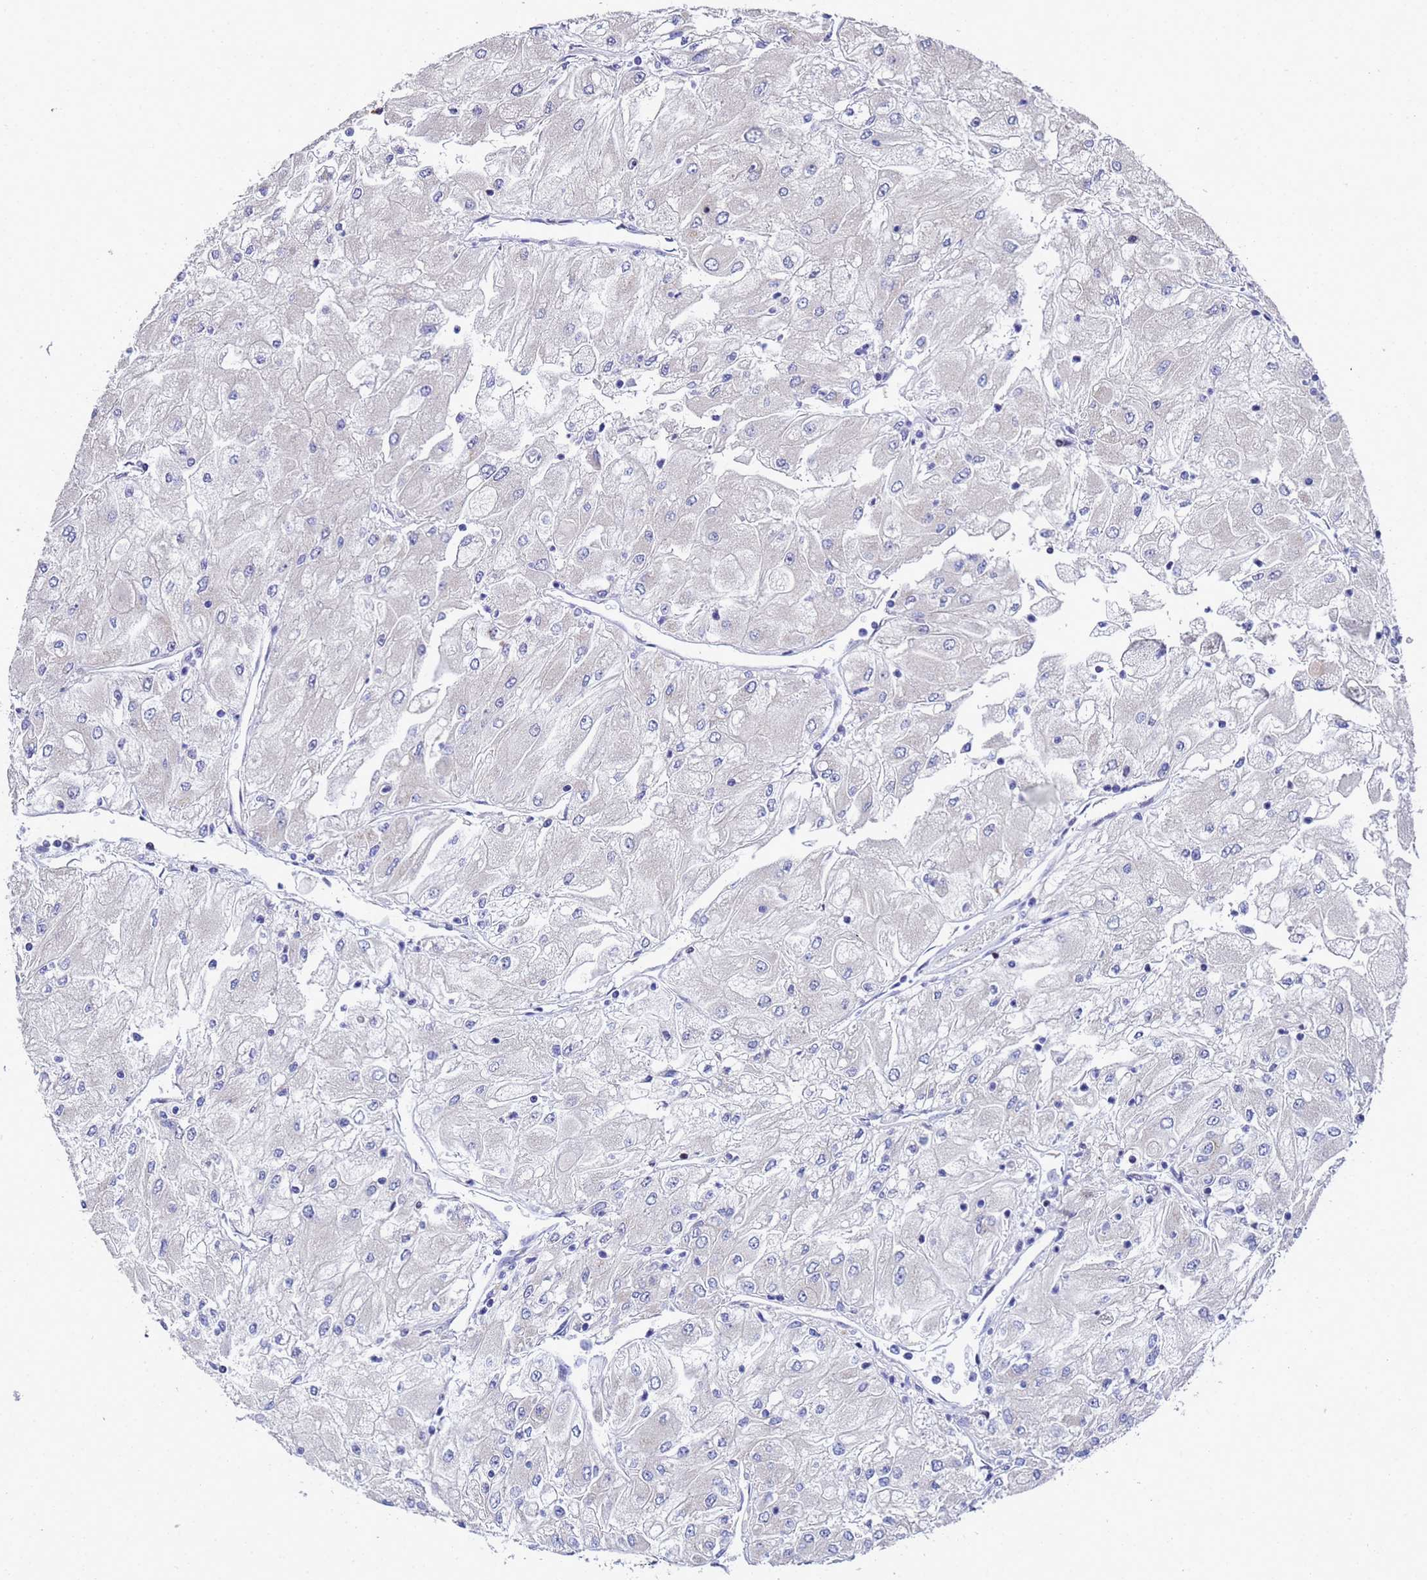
{"staining": {"intensity": "negative", "quantity": "none", "location": "none"}, "tissue": "renal cancer", "cell_type": "Tumor cells", "image_type": "cancer", "snomed": [{"axis": "morphology", "description": "Adenocarcinoma, NOS"}, {"axis": "topography", "description": "Kidney"}], "caption": "Image shows no protein positivity in tumor cells of renal adenocarcinoma tissue.", "gene": "NSUN6", "patient": {"sex": "male", "age": 80}}